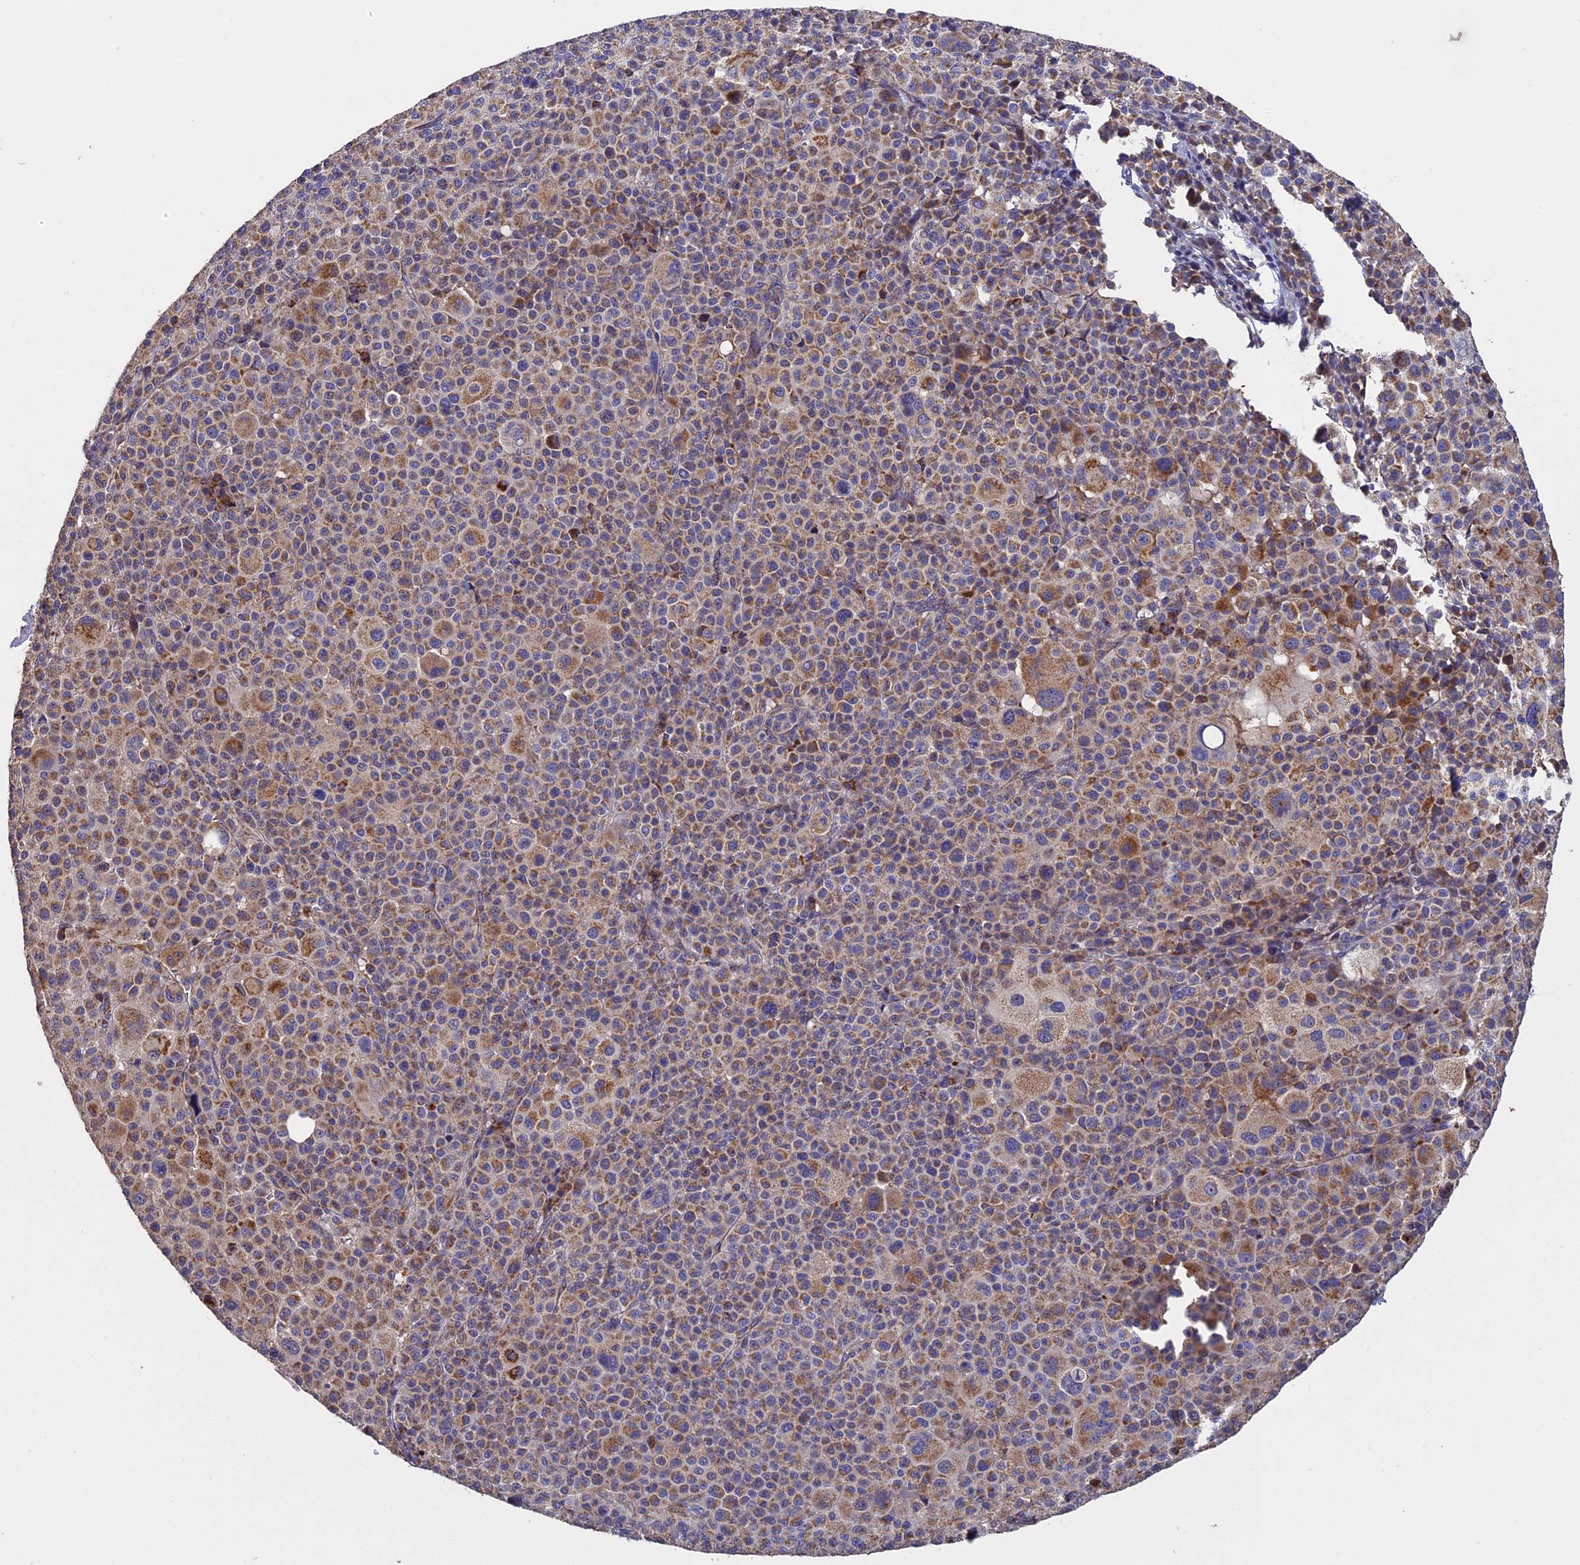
{"staining": {"intensity": "moderate", "quantity": "25%-75%", "location": "cytoplasmic/membranous"}, "tissue": "melanoma", "cell_type": "Tumor cells", "image_type": "cancer", "snomed": [{"axis": "morphology", "description": "Malignant melanoma, Metastatic site"}, {"axis": "topography", "description": "Skin"}], "caption": "Immunohistochemistry (DAB) staining of malignant melanoma (metastatic site) demonstrates moderate cytoplasmic/membranous protein staining in approximately 25%-75% of tumor cells. (DAB (3,3'-diaminobenzidine) = brown stain, brightfield microscopy at high magnification).", "gene": "RNF17", "patient": {"sex": "female", "age": 74}}